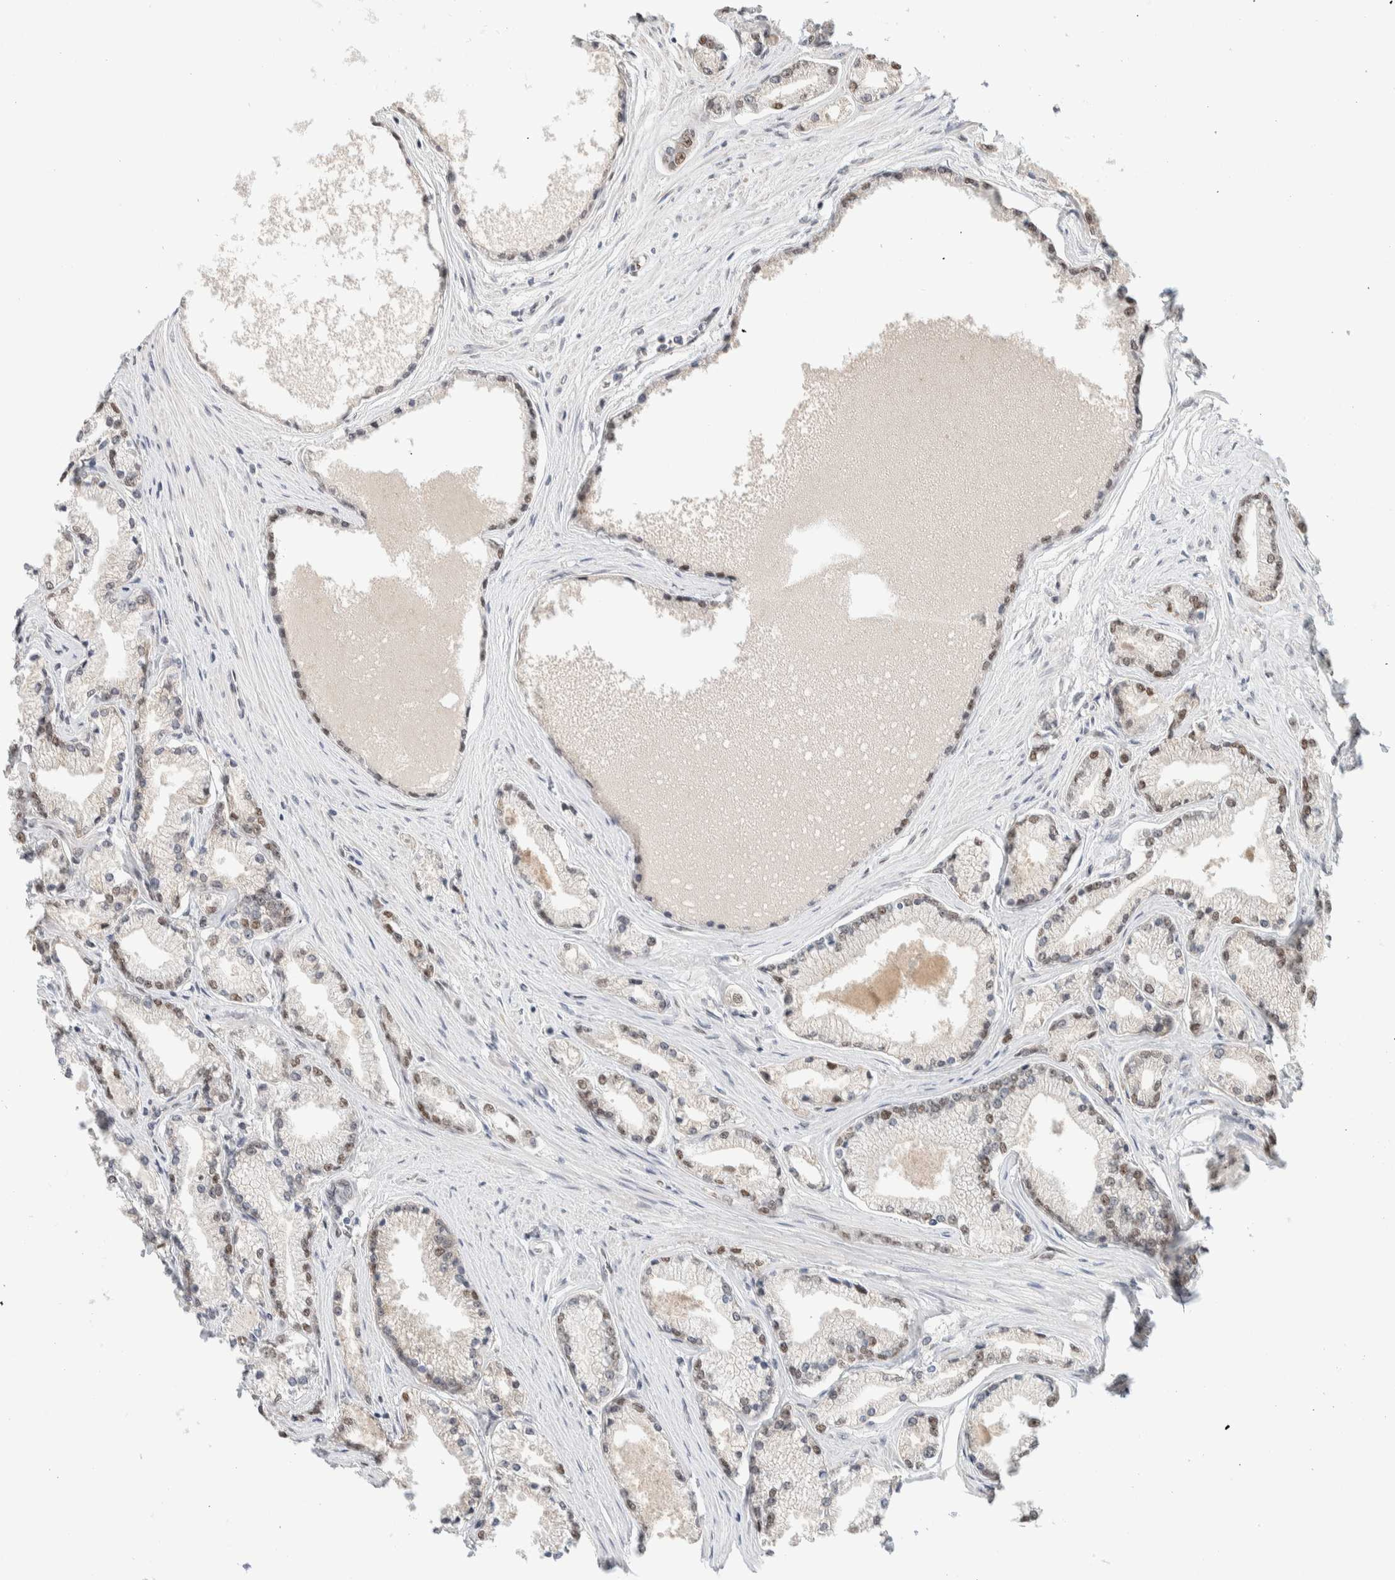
{"staining": {"intensity": "moderate", "quantity": ">75%", "location": "nuclear"}, "tissue": "prostate cancer", "cell_type": "Tumor cells", "image_type": "cancer", "snomed": [{"axis": "morphology", "description": "Adenocarcinoma, High grade"}, {"axis": "topography", "description": "Prostate"}], "caption": "The photomicrograph displays immunohistochemical staining of prostate cancer. There is moderate nuclear staining is identified in approximately >75% of tumor cells.", "gene": "PUS7", "patient": {"sex": "male", "age": 71}}